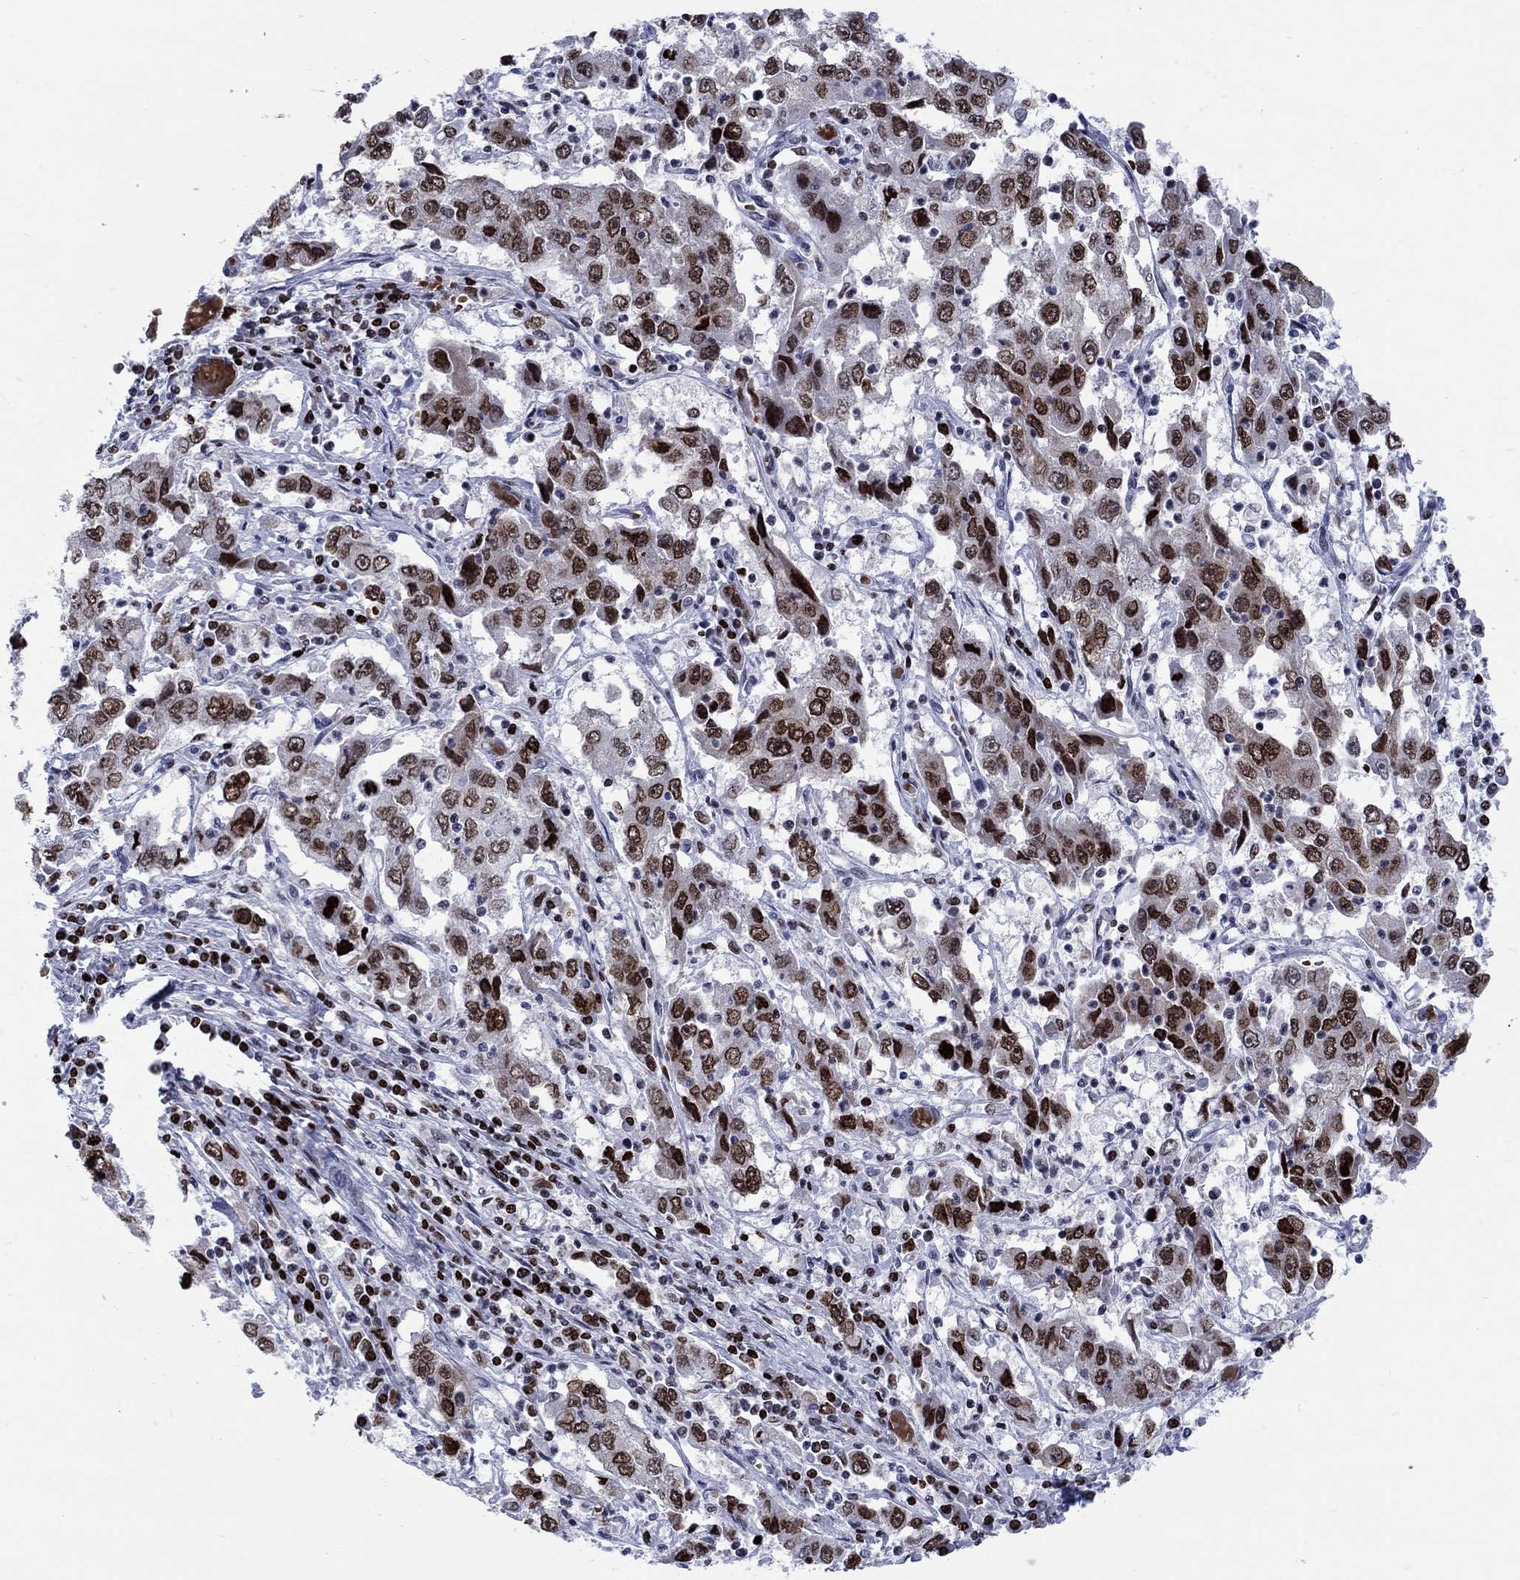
{"staining": {"intensity": "moderate", "quantity": "25%-75%", "location": "nuclear"}, "tissue": "cervical cancer", "cell_type": "Tumor cells", "image_type": "cancer", "snomed": [{"axis": "morphology", "description": "Squamous cell carcinoma, NOS"}, {"axis": "topography", "description": "Cervix"}], "caption": "Immunohistochemical staining of cervical squamous cell carcinoma demonstrates medium levels of moderate nuclear protein expression in about 25%-75% of tumor cells. (IHC, brightfield microscopy, high magnification).", "gene": "HMGA1", "patient": {"sex": "female", "age": 36}}